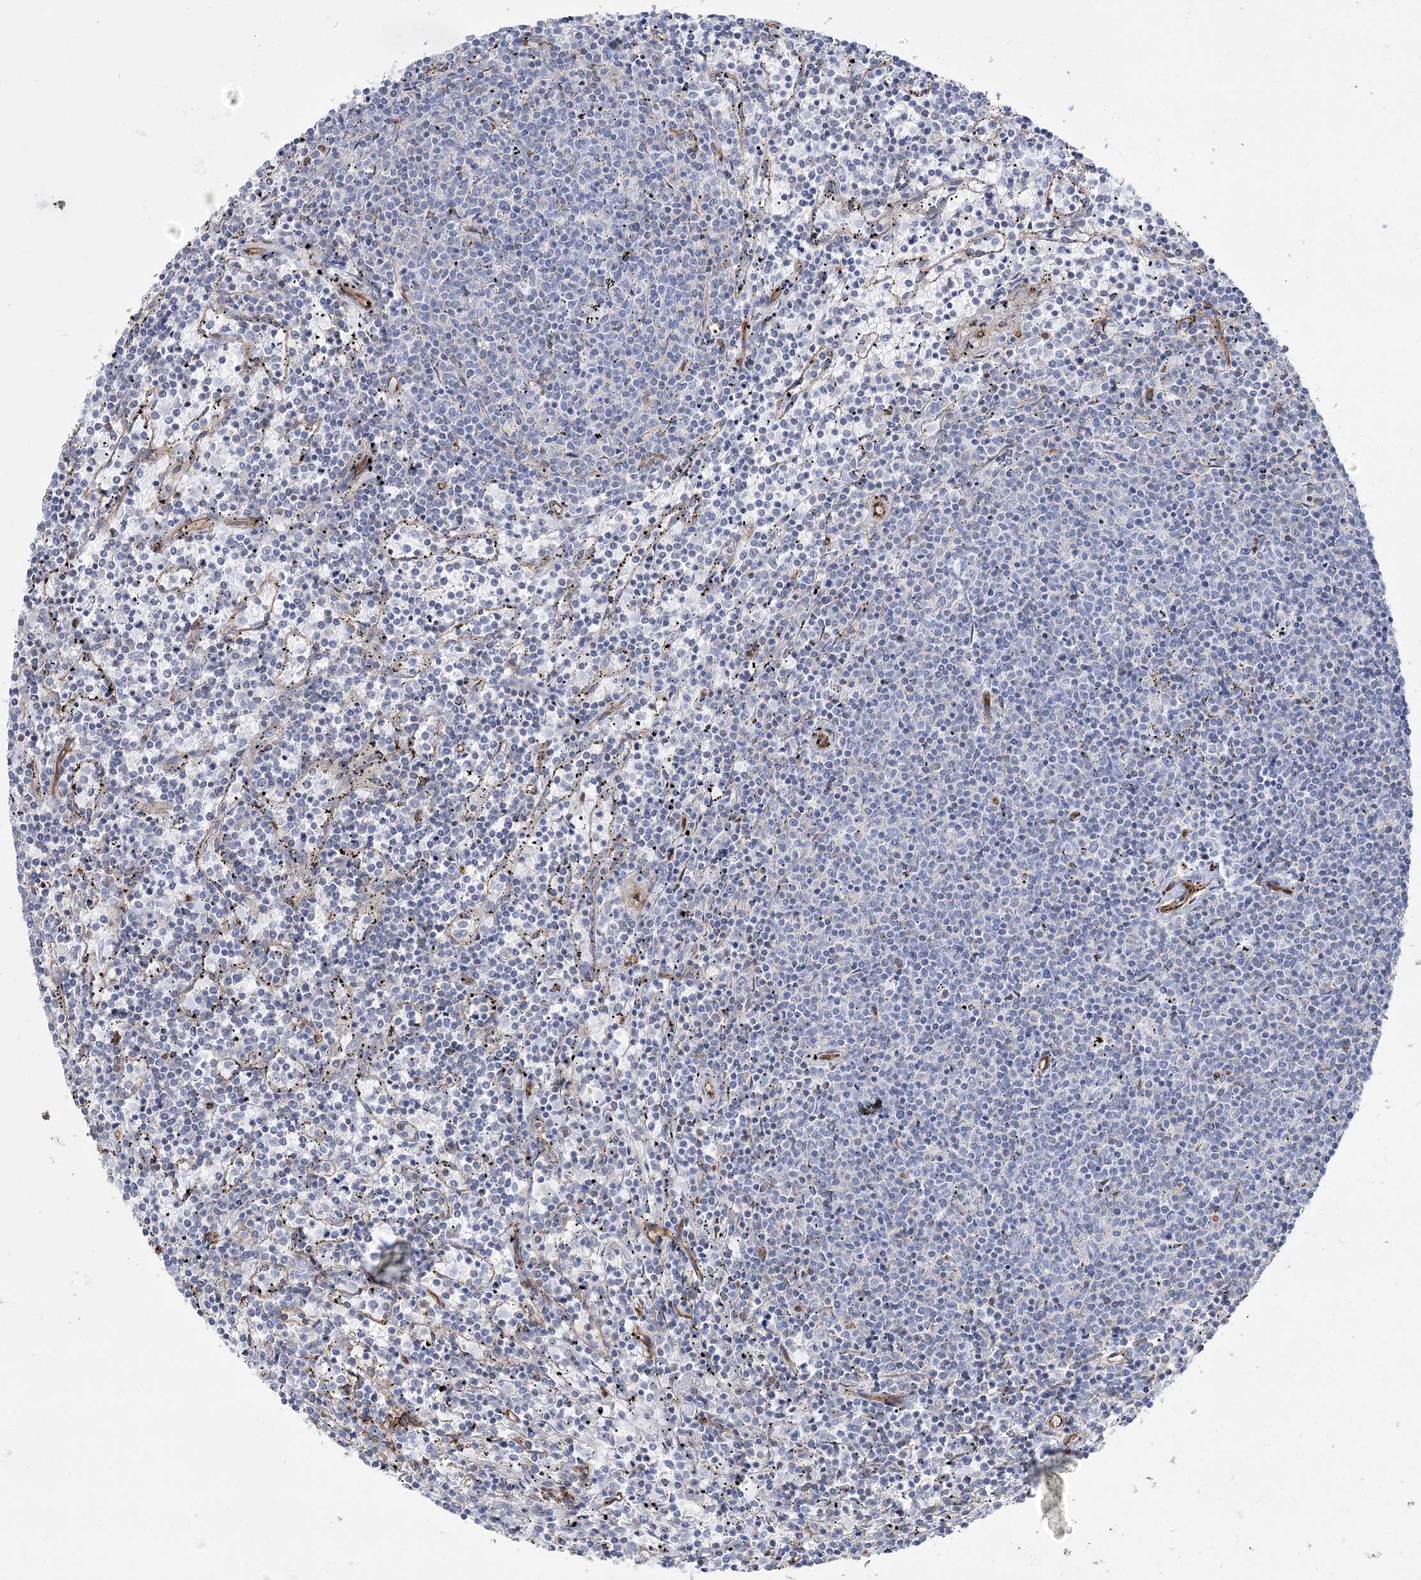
{"staining": {"intensity": "negative", "quantity": "none", "location": "none"}, "tissue": "lymphoma", "cell_type": "Tumor cells", "image_type": "cancer", "snomed": [{"axis": "morphology", "description": "Malignant lymphoma, non-Hodgkin's type, Low grade"}, {"axis": "topography", "description": "Spleen"}], "caption": "Protein analysis of lymphoma shows no significant positivity in tumor cells.", "gene": "PLEKHA5", "patient": {"sex": "female", "age": 50}}